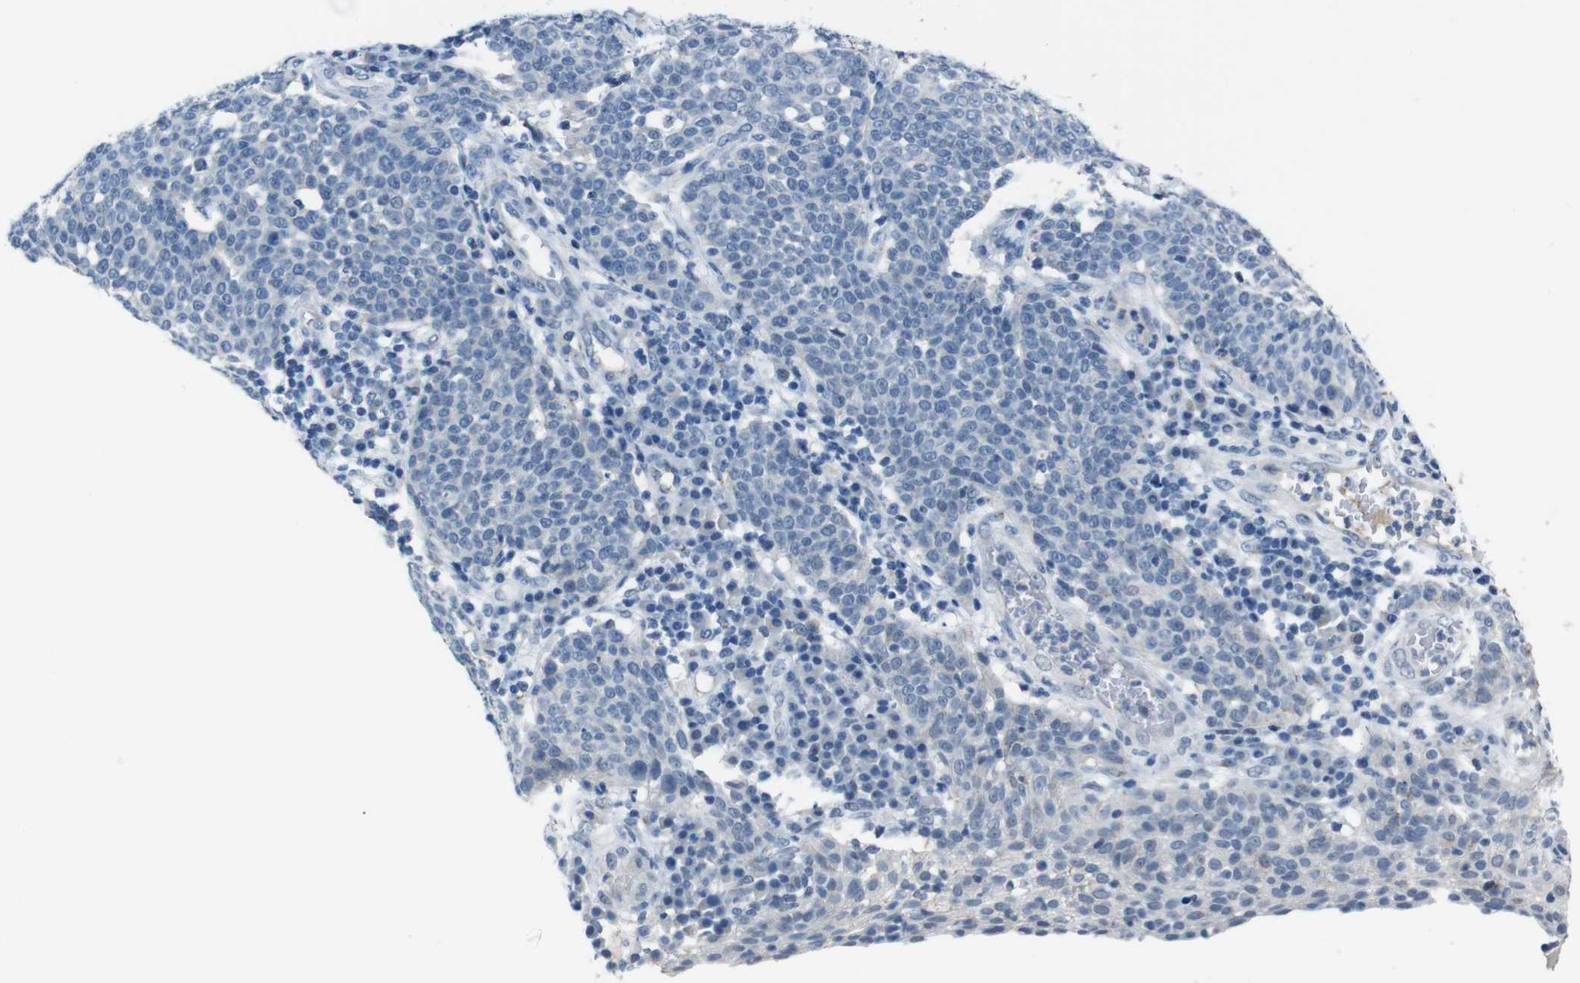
{"staining": {"intensity": "negative", "quantity": "none", "location": "none"}, "tissue": "cervical cancer", "cell_type": "Tumor cells", "image_type": "cancer", "snomed": [{"axis": "morphology", "description": "Squamous cell carcinoma, NOS"}, {"axis": "topography", "description": "Cervix"}], "caption": "Human cervical cancer stained for a protein using immunohistochemistry (IHC) demonstrates no staining in tumor cells.", "gene": "CDHR2", "patient": {"sex": "female", "age": 34}}